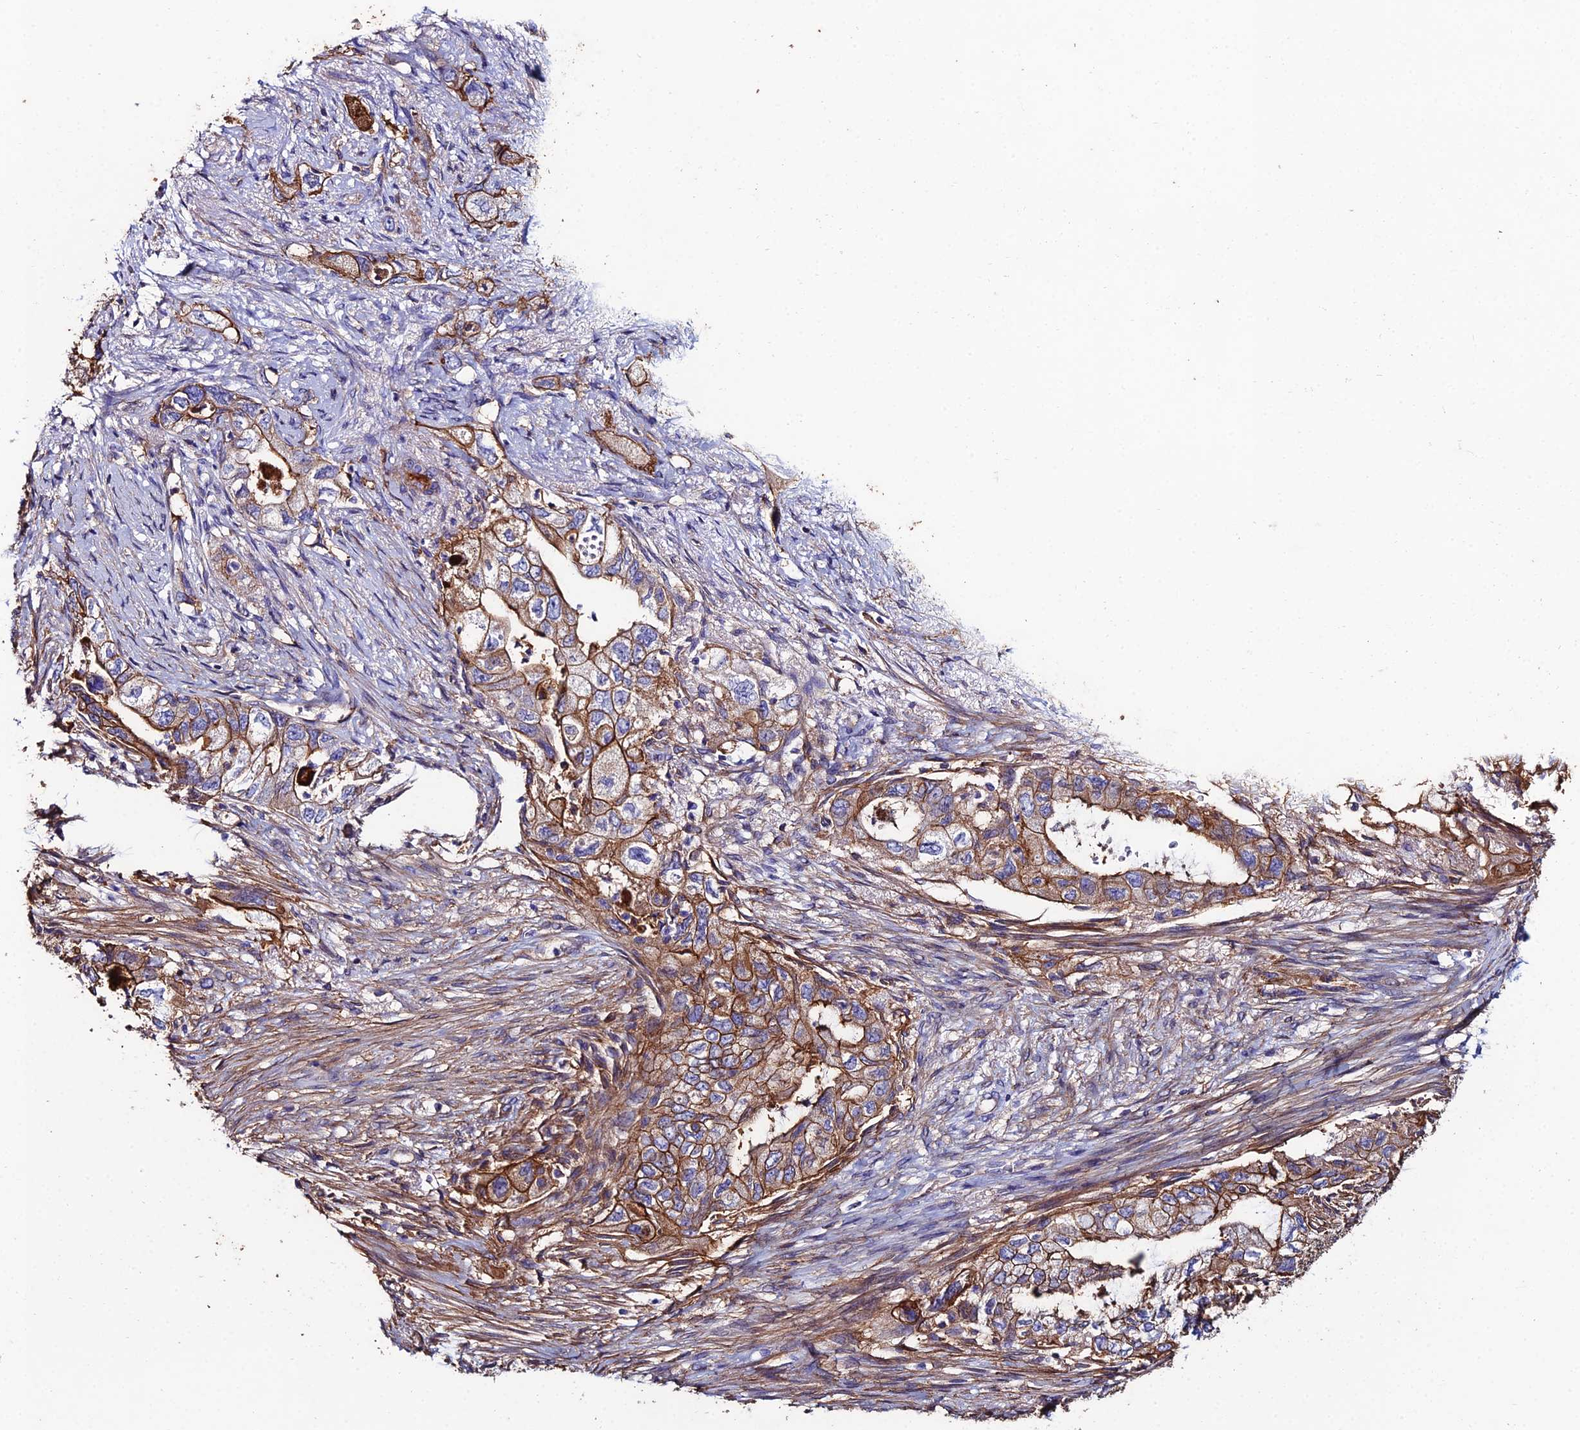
{"staining": {"intensity": "moderate", "quantity": ">75%", "location": "cytoplasmic/membranous"}, "tissue": "pancreatic cancer", "cell_type": "Tumor cells", "image_type": "cancer", "snomed": [{"axis": "morphology", "description": "Adenocarcinoma, NOS"}, {"axis": "topography", "description": "Pancreas"}], "caption": "A photomicrograph of adenocarcinoma (pancreatic) stained for a protein exhibits moderate cytoplasmic/membranous brown staining in tumor cells. The staining was performed using DAB to visualize the protein expression in brown, while the nuclei were stained in blue with hematoxylin (Magnification: 20x).", "gene": "C6", "patient": {"sex": "female", "age": 73}}